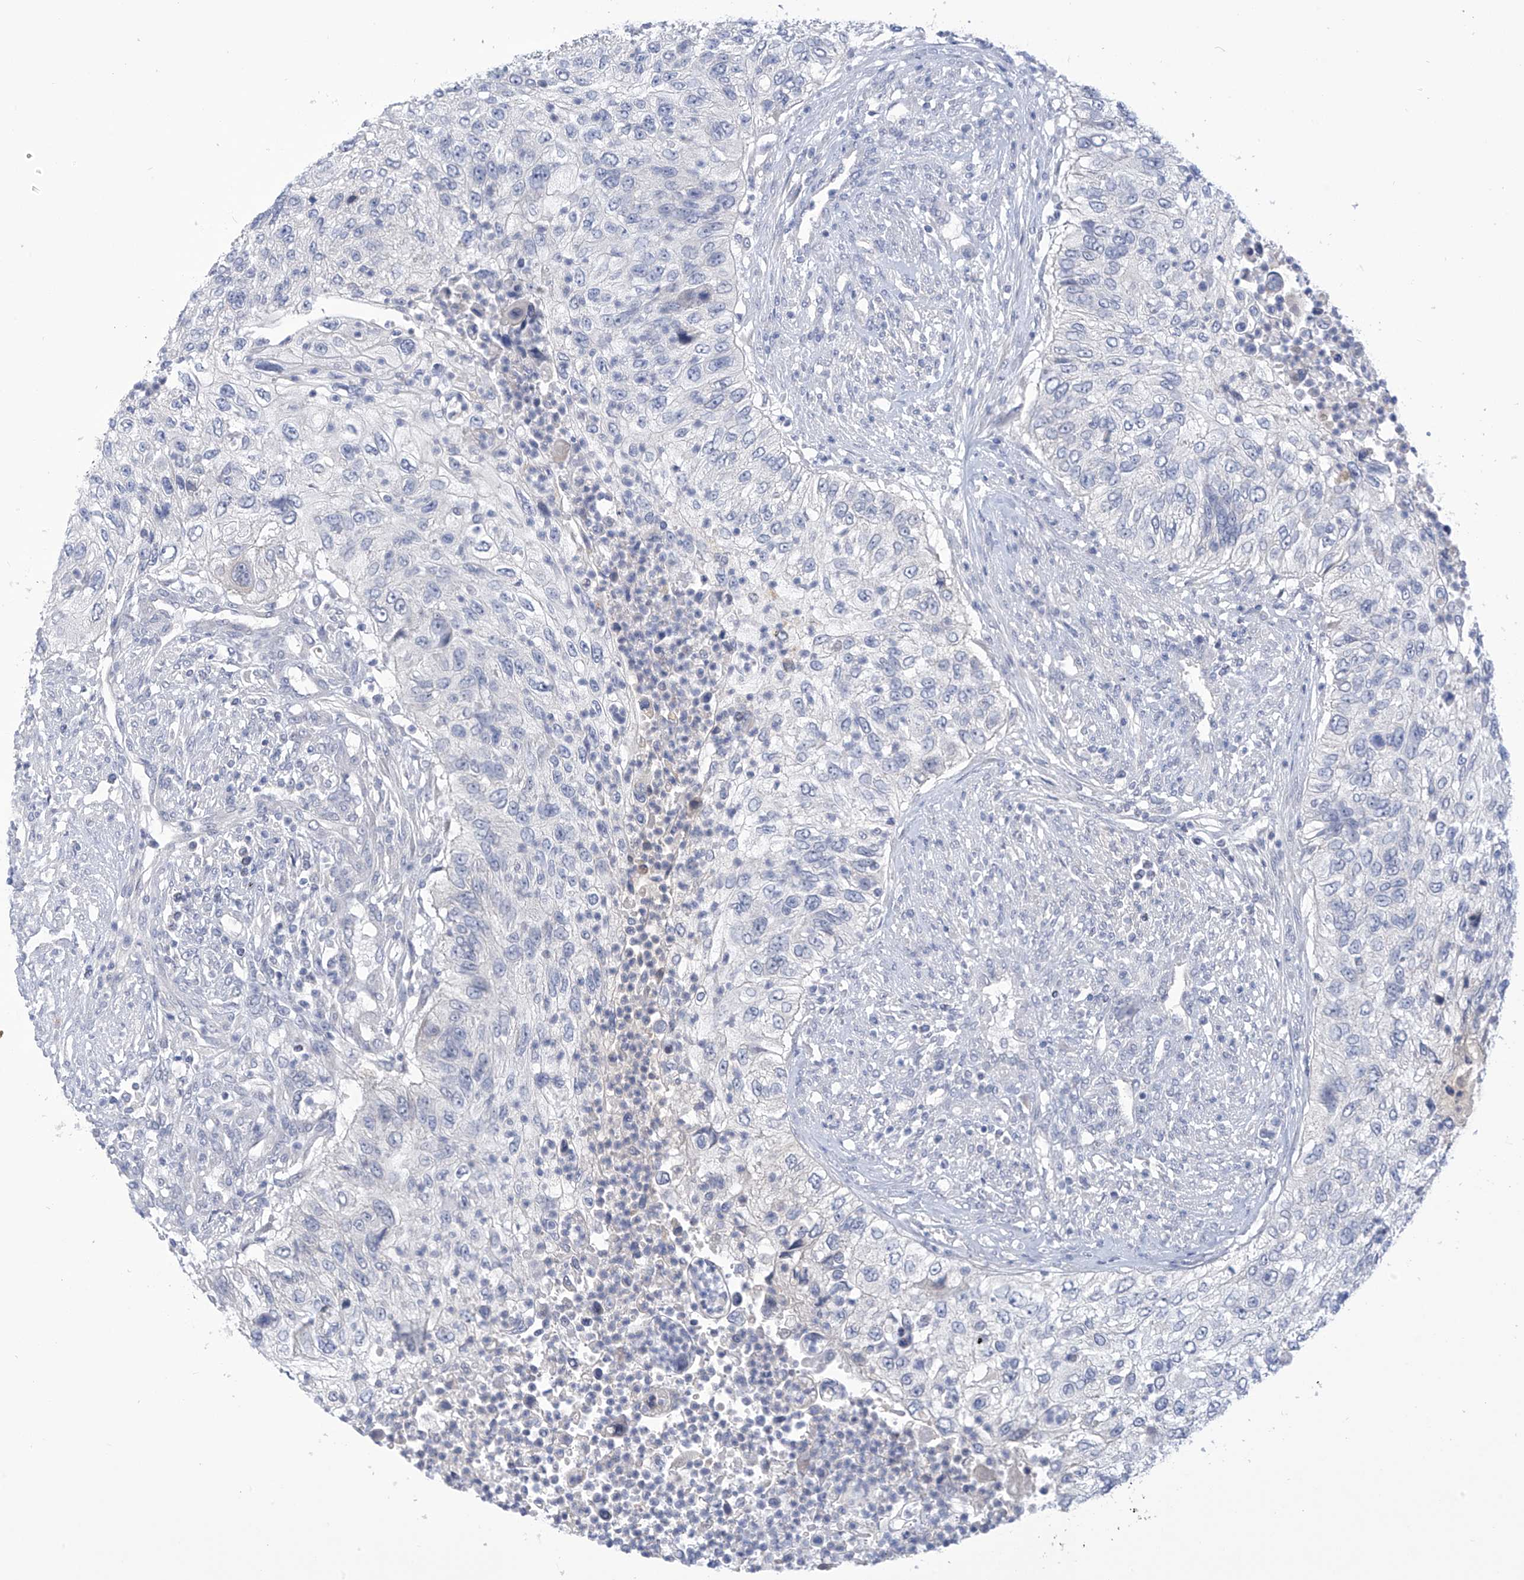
{"staining": {"intensity": "negative", "quantity": "none", "location": "none"}, "tissue": "urothelial cancer", "cell_type": "Tumor cells", "image_type": "cancer", "snomed": [{"axis": "morphology", "description": "Urothelial carcinoma, High grade"}, {"axis": "topography", "description": "Urinary bladder"}], "caption": "The histopathology image exhibits no significant expression in tumor cells of urothelial cancer.", "gene": "IBA57", "patient": {"sex": "female", "age": 60}}